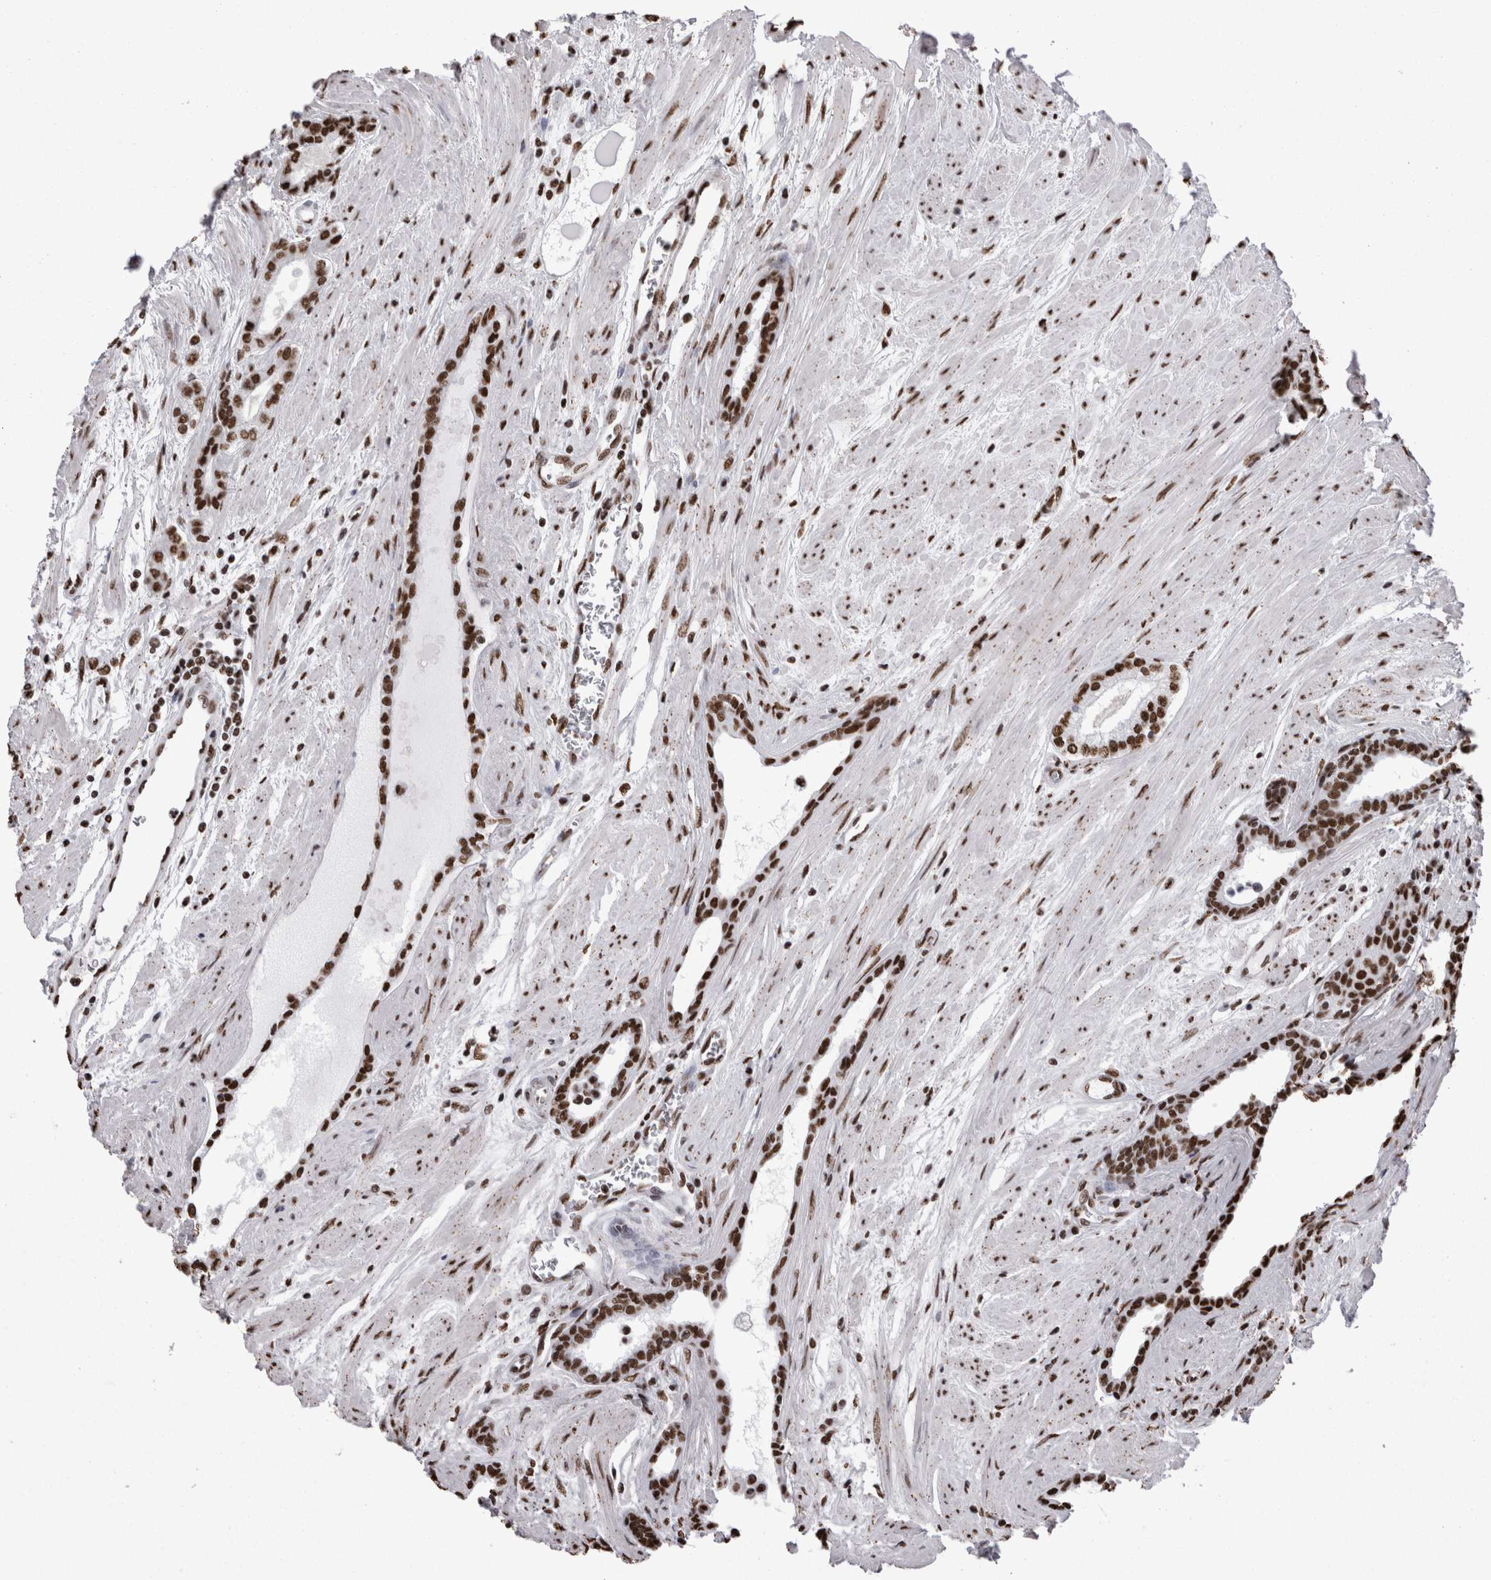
{"staining": {"intensity": "strong", "quantity": ">75%", "location": "nuclear"}, "tissue": "prostate cancer", "cell_type": "Tumor cells", "image_type": "cancer", "snomed": [{"axis": "morphology", "description": "Adenocarcinoma, Low grade"}, {"axis": "topography", "description": "Prostate"}], "caption": "A micrograph of low-grade adenocarcinoma (prostate) stained for a protein exhibits strong nuclear brown staining in tumor cells.", "gene": "HNRNPM", "patient": {"sex": "male", "age": 60}}